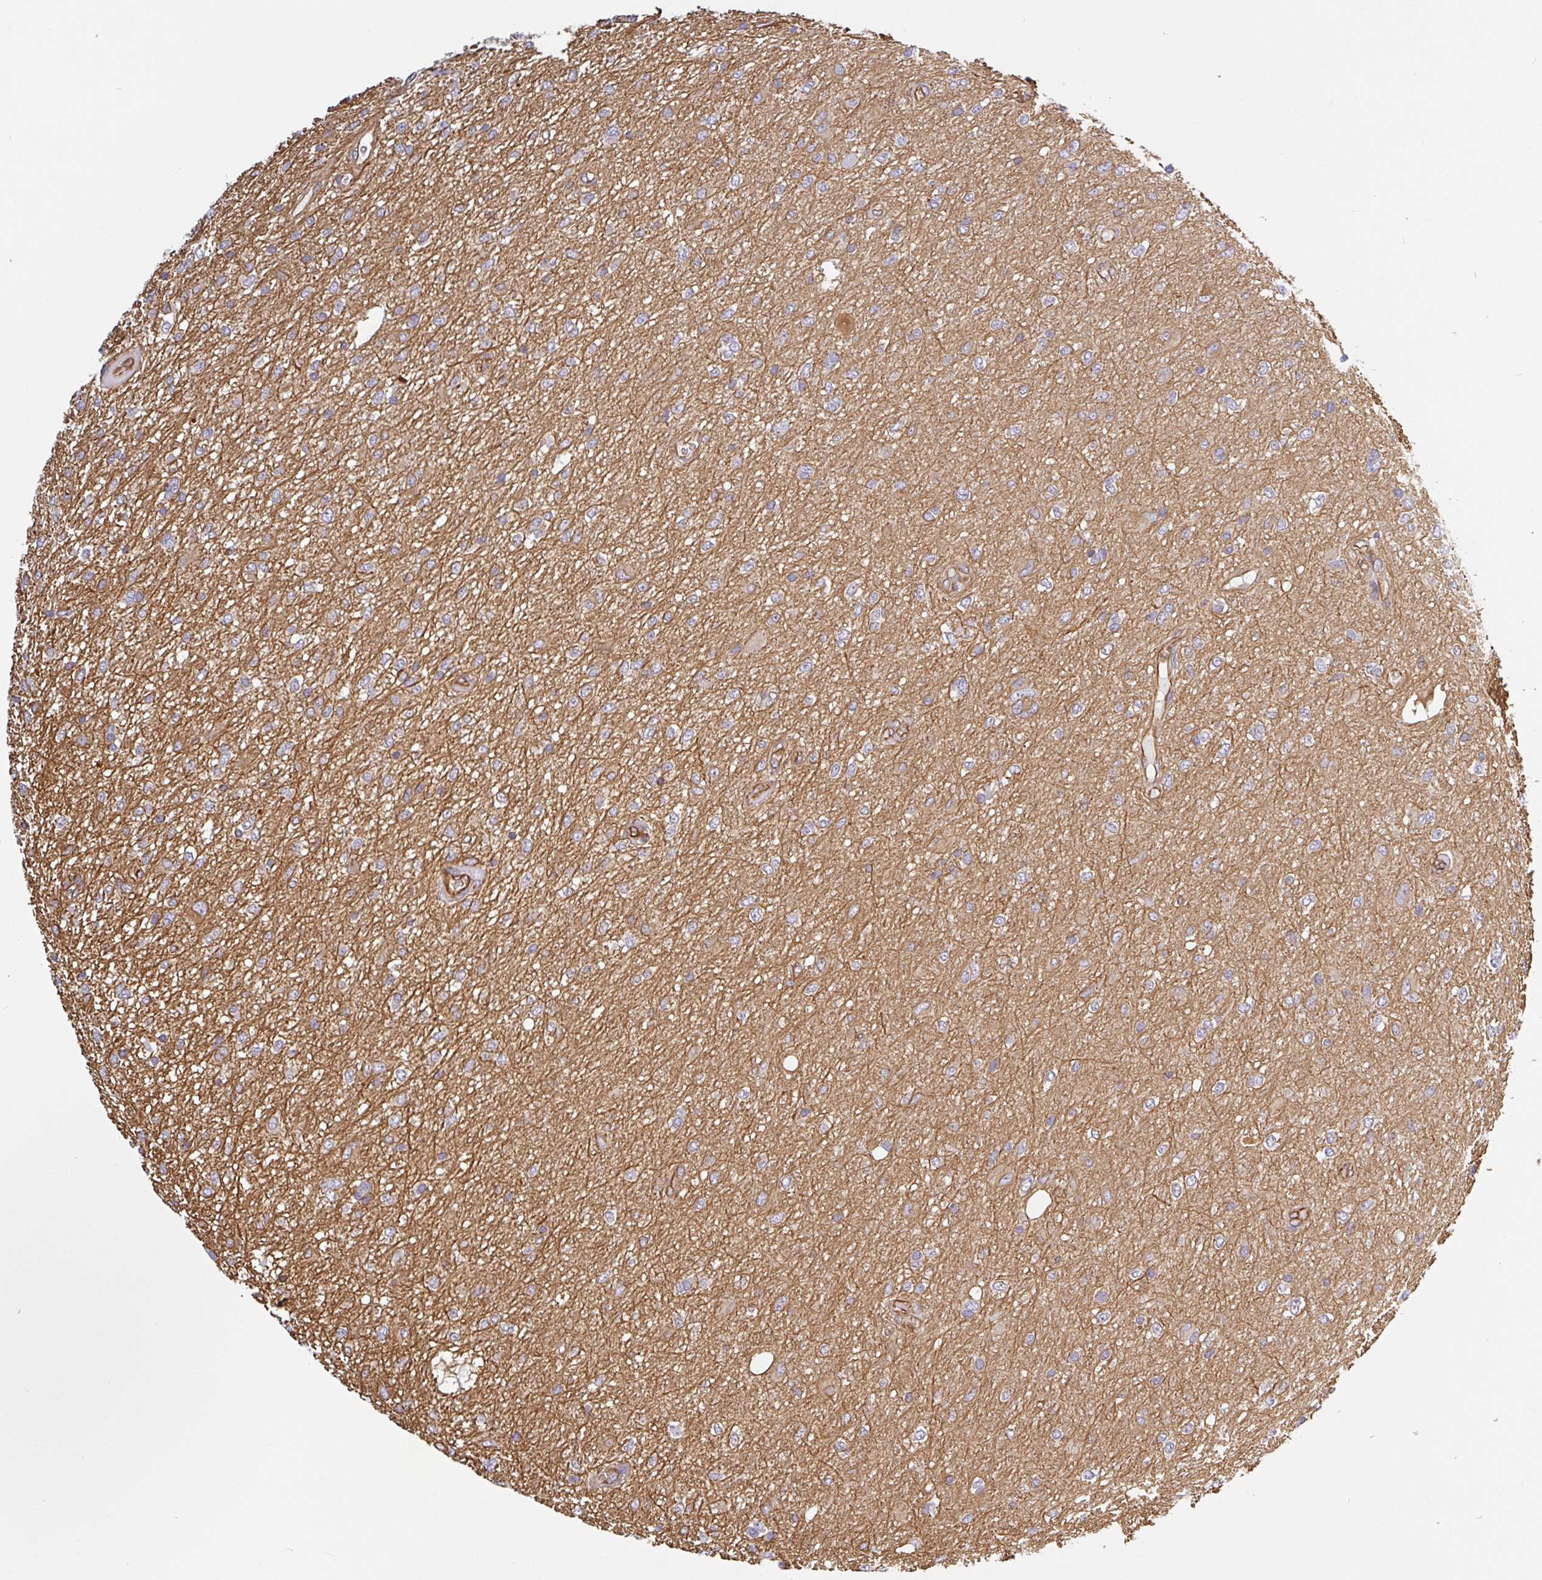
{"staining": {"intensity": "negative", "quantity": "none", "location": "none"}, "tissue": "glioma", "cell_type": "Tumor cells", "image_type": "cancer", "snomed": [{"axis": "morphology", "description": "Glioma, malignant, Low grade"}, {"axis": "topography", "description": "Cerebellum"}], "caption": "An immunohistochemistry (IHC) micrograph of glioma is shown. There is no staining in tumor cells of glioma.", "gene": "PPFIA1", "patient": {"sex": "female", "age": 5}}